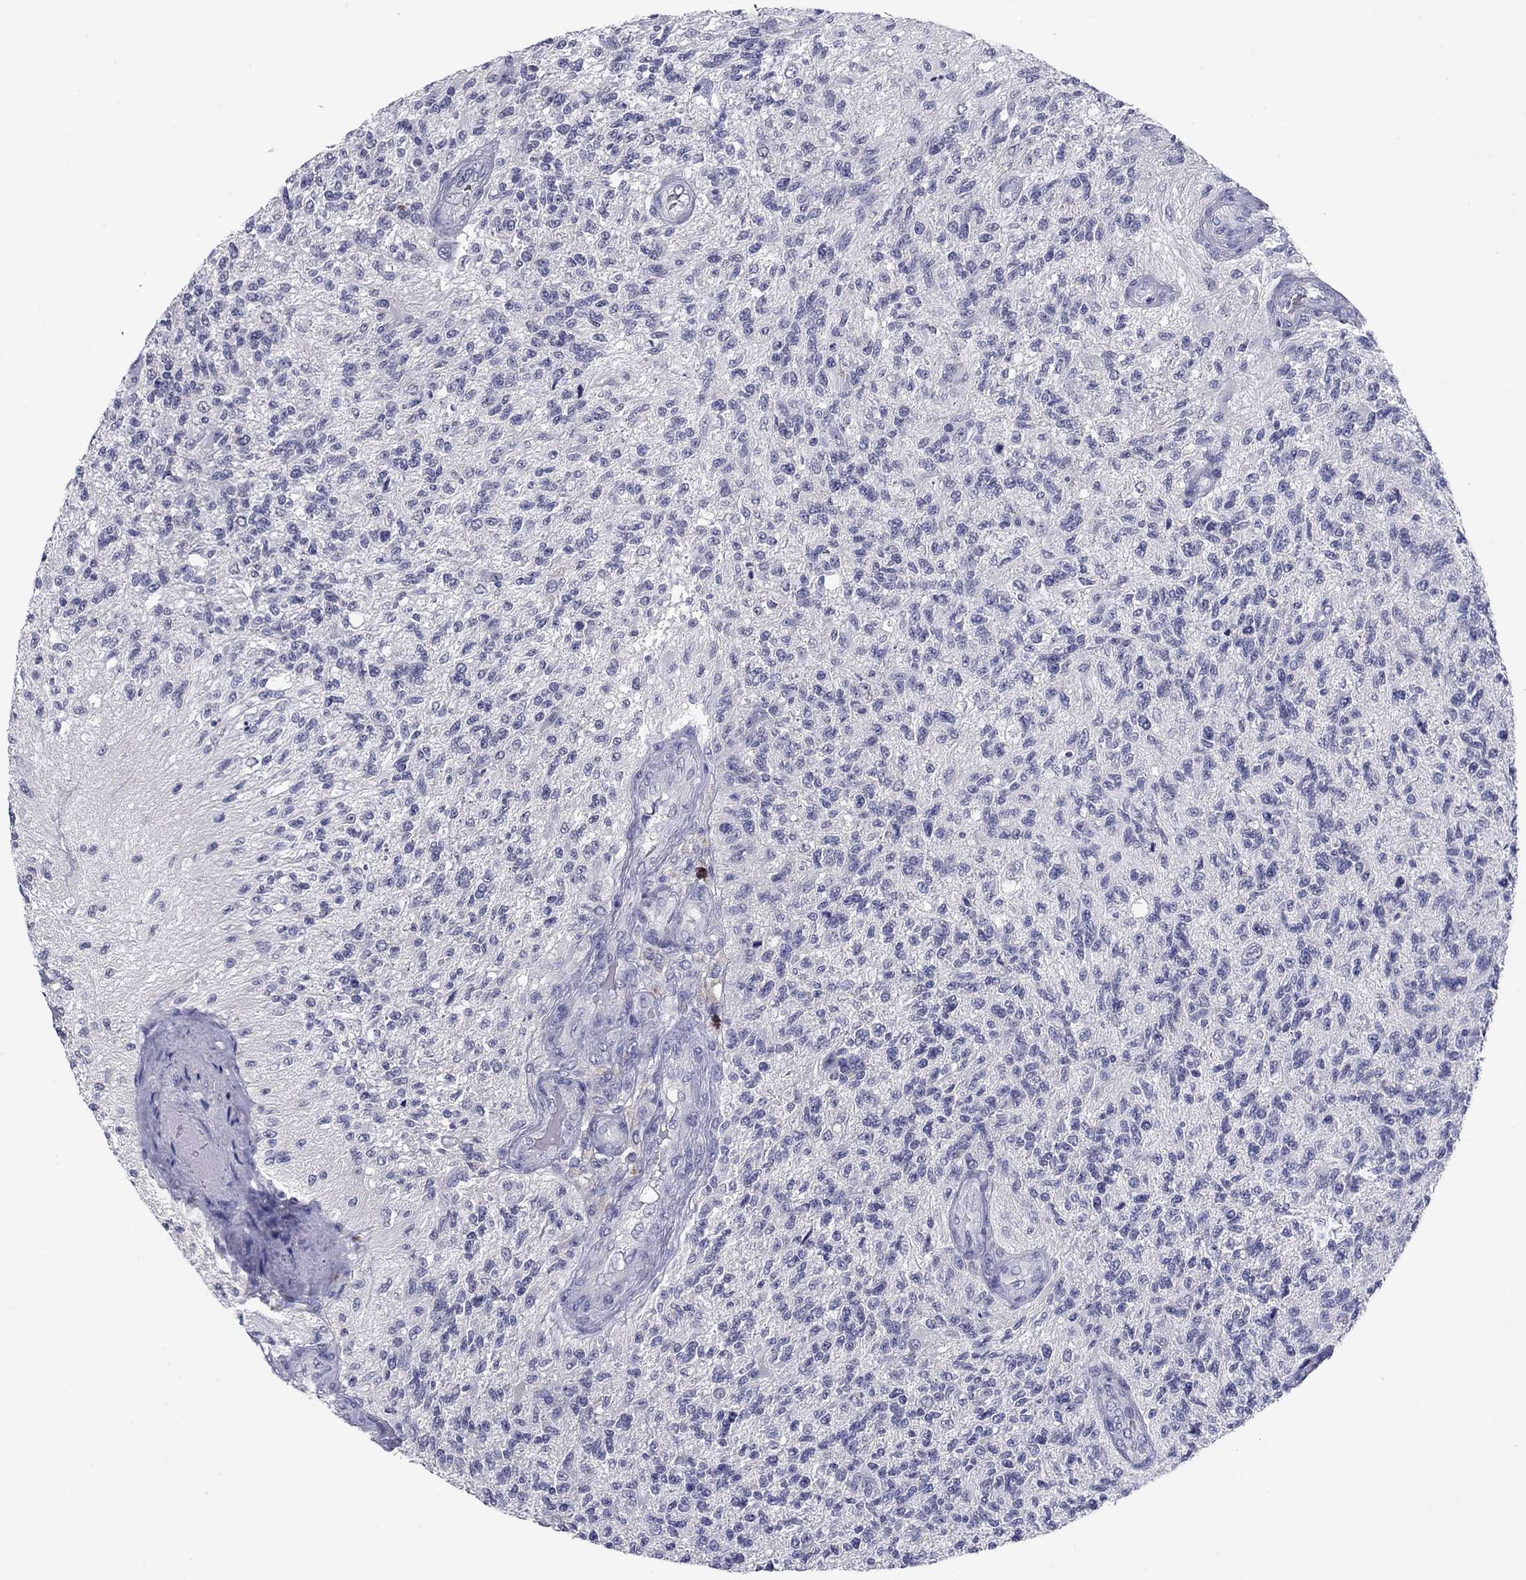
{"staining": {"intensity": "negative", "quantity": "none", "location": "none"}, "tissue": "glioma", "cell_type": "Tumor cells", "image_type": "cancer", "snomed": [{"axis": "morphology", "description": "Glioma, malignant, High grade"}, {"axis": "topography", "description": "Brain"}], "caption": "Tumor cells are negative for protein expression in human glioma.", "gene": "HAO1", "patient": {"sex": "male", "age": 56}}